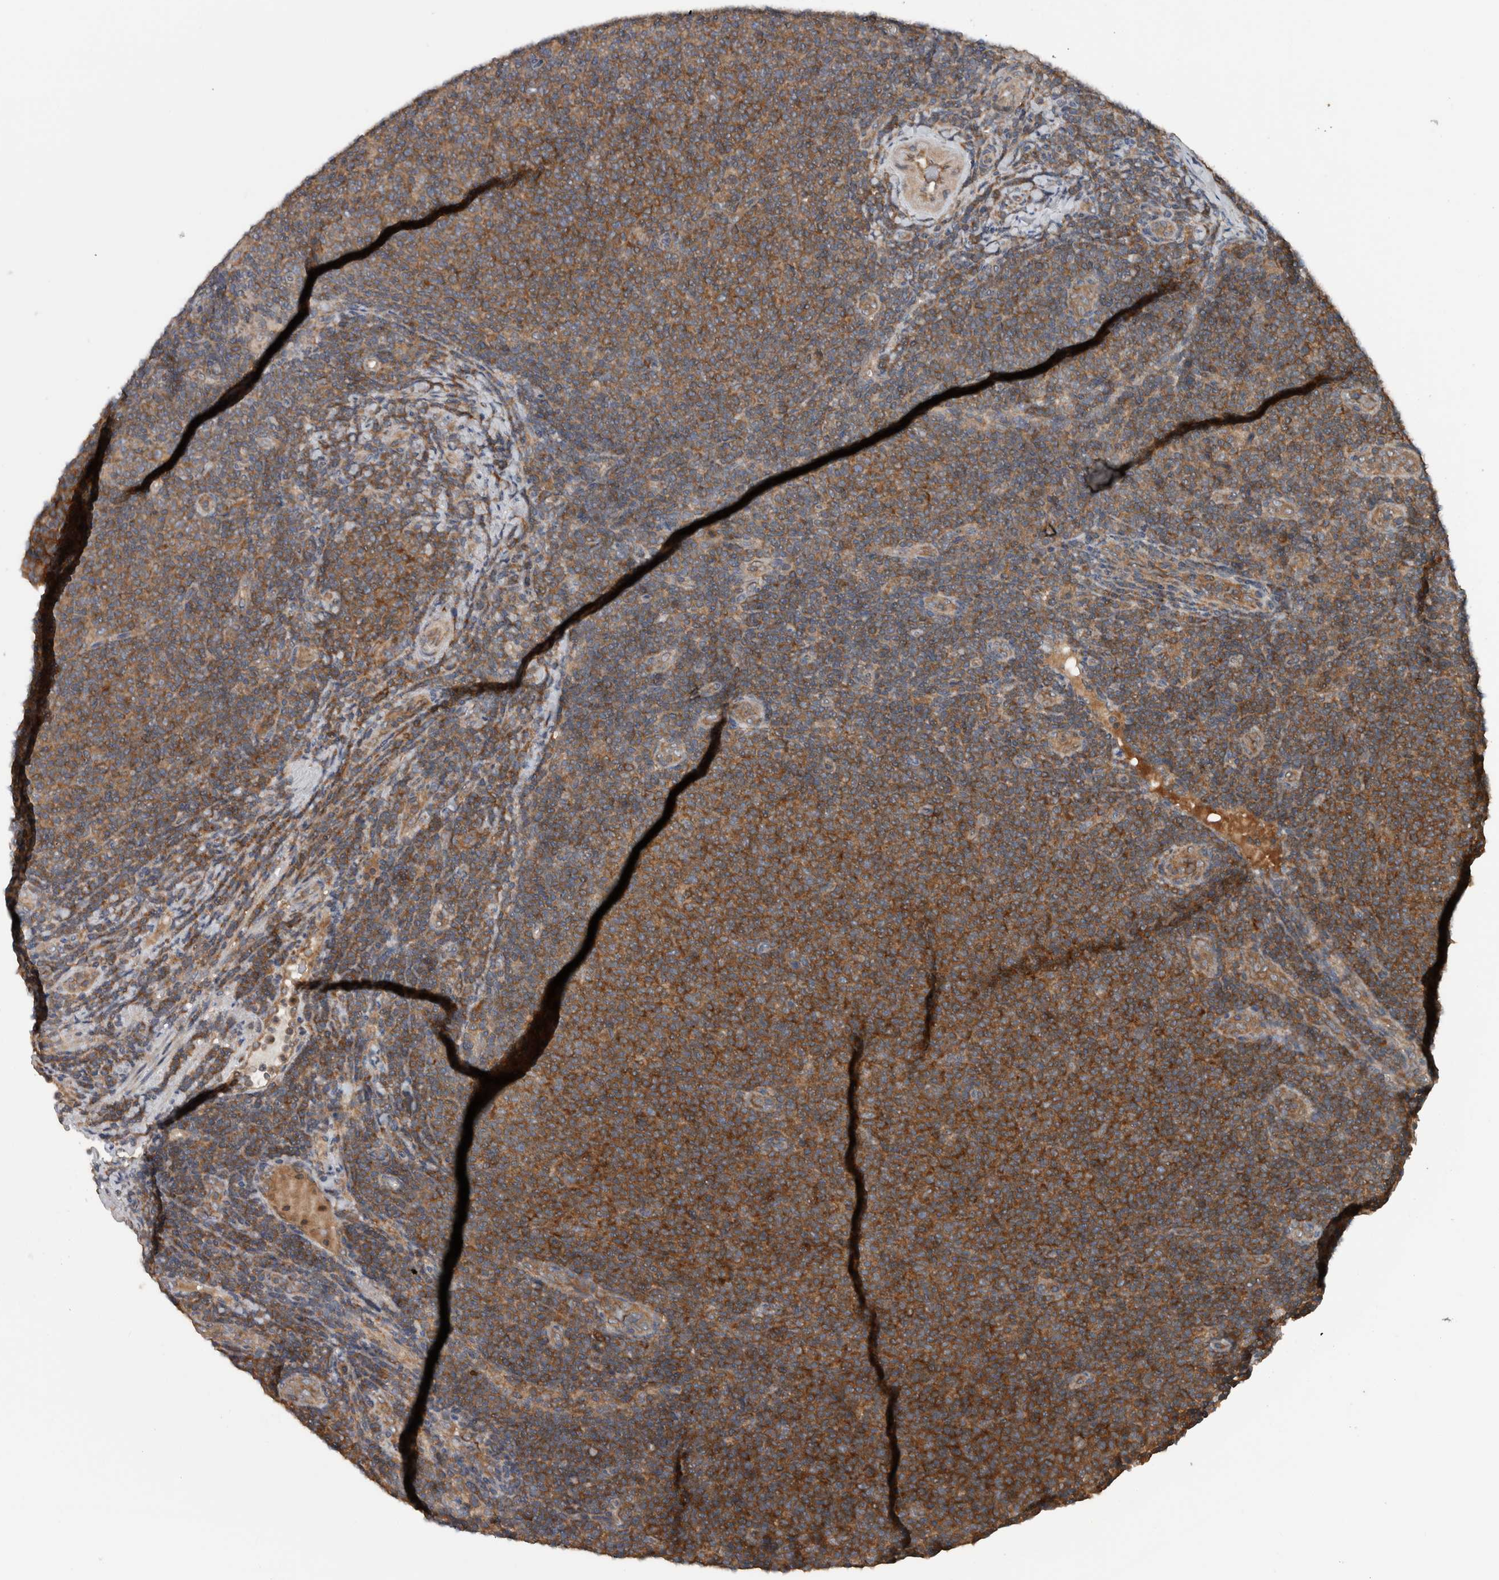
{"staining": {"intensity": "strong", "quantity": ">75%", "location": "cytoplasmic/membranous"}, "tissue": "lymphoma", "cell_type": "Tumor cells", "image_type": "cancer", "snomed": [{"axis": "morphology", "description": "Malignant lymphoma, non-Hodgkin's type, Low grade"}, {"axis": "topography", "description": "Lymph node"}], "caption": "IHC (DAB (3,3'-diaminobenzidine)) staining of human lymphoma shows strong cytoplasmic/membranous protein positivity in approximately >75% of tumor cells.", "gene": "RIOK3", "patient": {"sex": "male", "age": 66}}